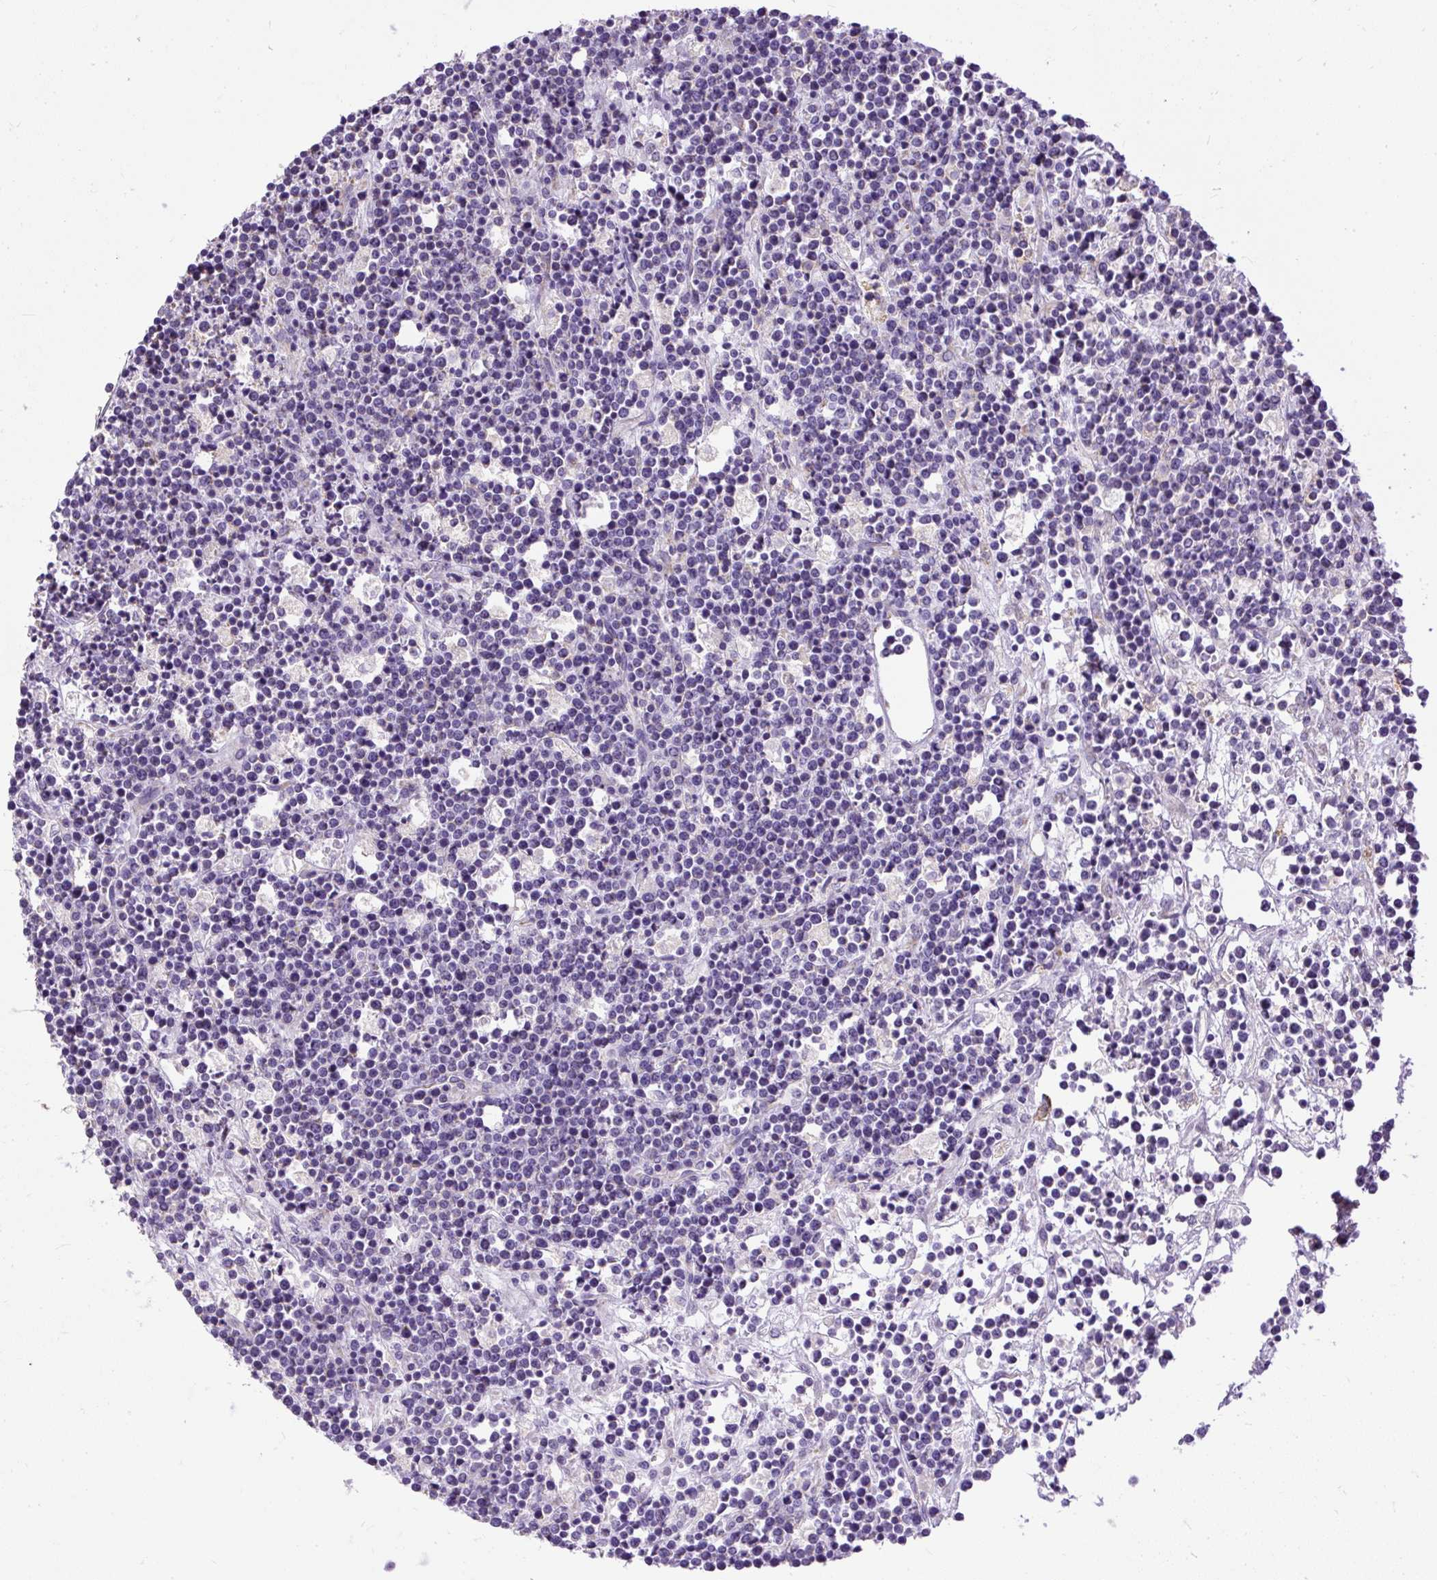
{"staining": {"intensity": "negative", "quantity": "none", "location": "none"}, "tissue": "lymphoma", "cell_type": "Tumor cells", "image_type": "cancer", "snomed": [{"axis": "morphology", "description": "Malignant lymphoma, non-Hodgkin's type, High grade"}, {"axis": "topography", "description": "Ovary"}], "caption": "Tumor cells are negative for protein expression in human high-grade malignant lymphoma, non-Hodgkin's type.", "gene": "SYBU", "patient": {"sex": "female", "age": 56}}